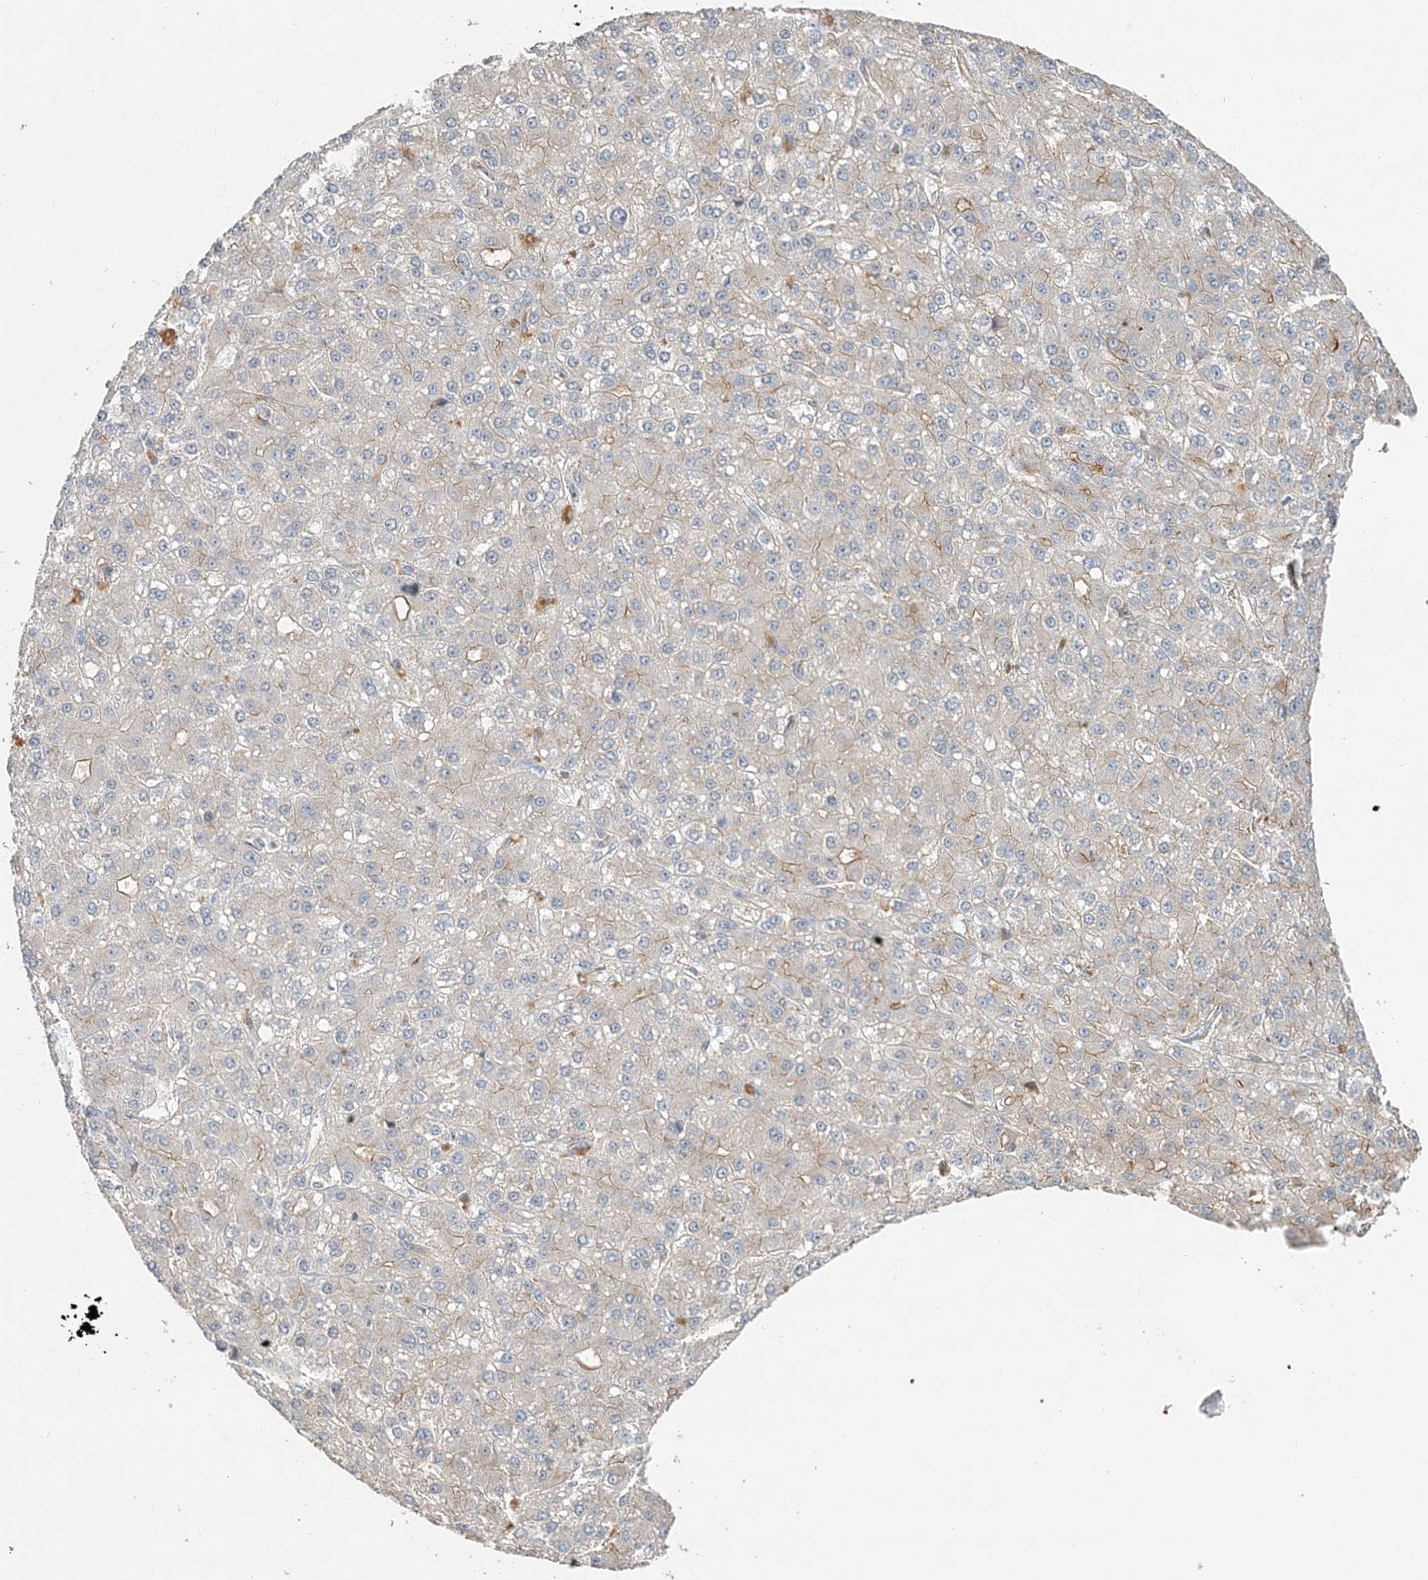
{"staining": {"intensity": "weak", "quantity": "25%-75%", "location": "cytoplasmic/membranous"}, "tissue": "liver cancer", "cell_type": "Tumor cells", "image_type": "cancer", "snomed": [{"axis": "morphology", "description": "Carcinoma, Hepatocellular, NOS"}, {"axis": "topography", "description": "Liver"}], "caption": "Liver hepatocellular carcinoma stained with DAB (3,3'-diaminobenzidine) IHC reveals low levels of weak cytoplasmic/membranous positivity in about 25%-75% of tumor cells. (IHC, brightfield microscopy, high magnification).", "gene": "MAT2B", "patient": {"sex": "male", "age": 67}}